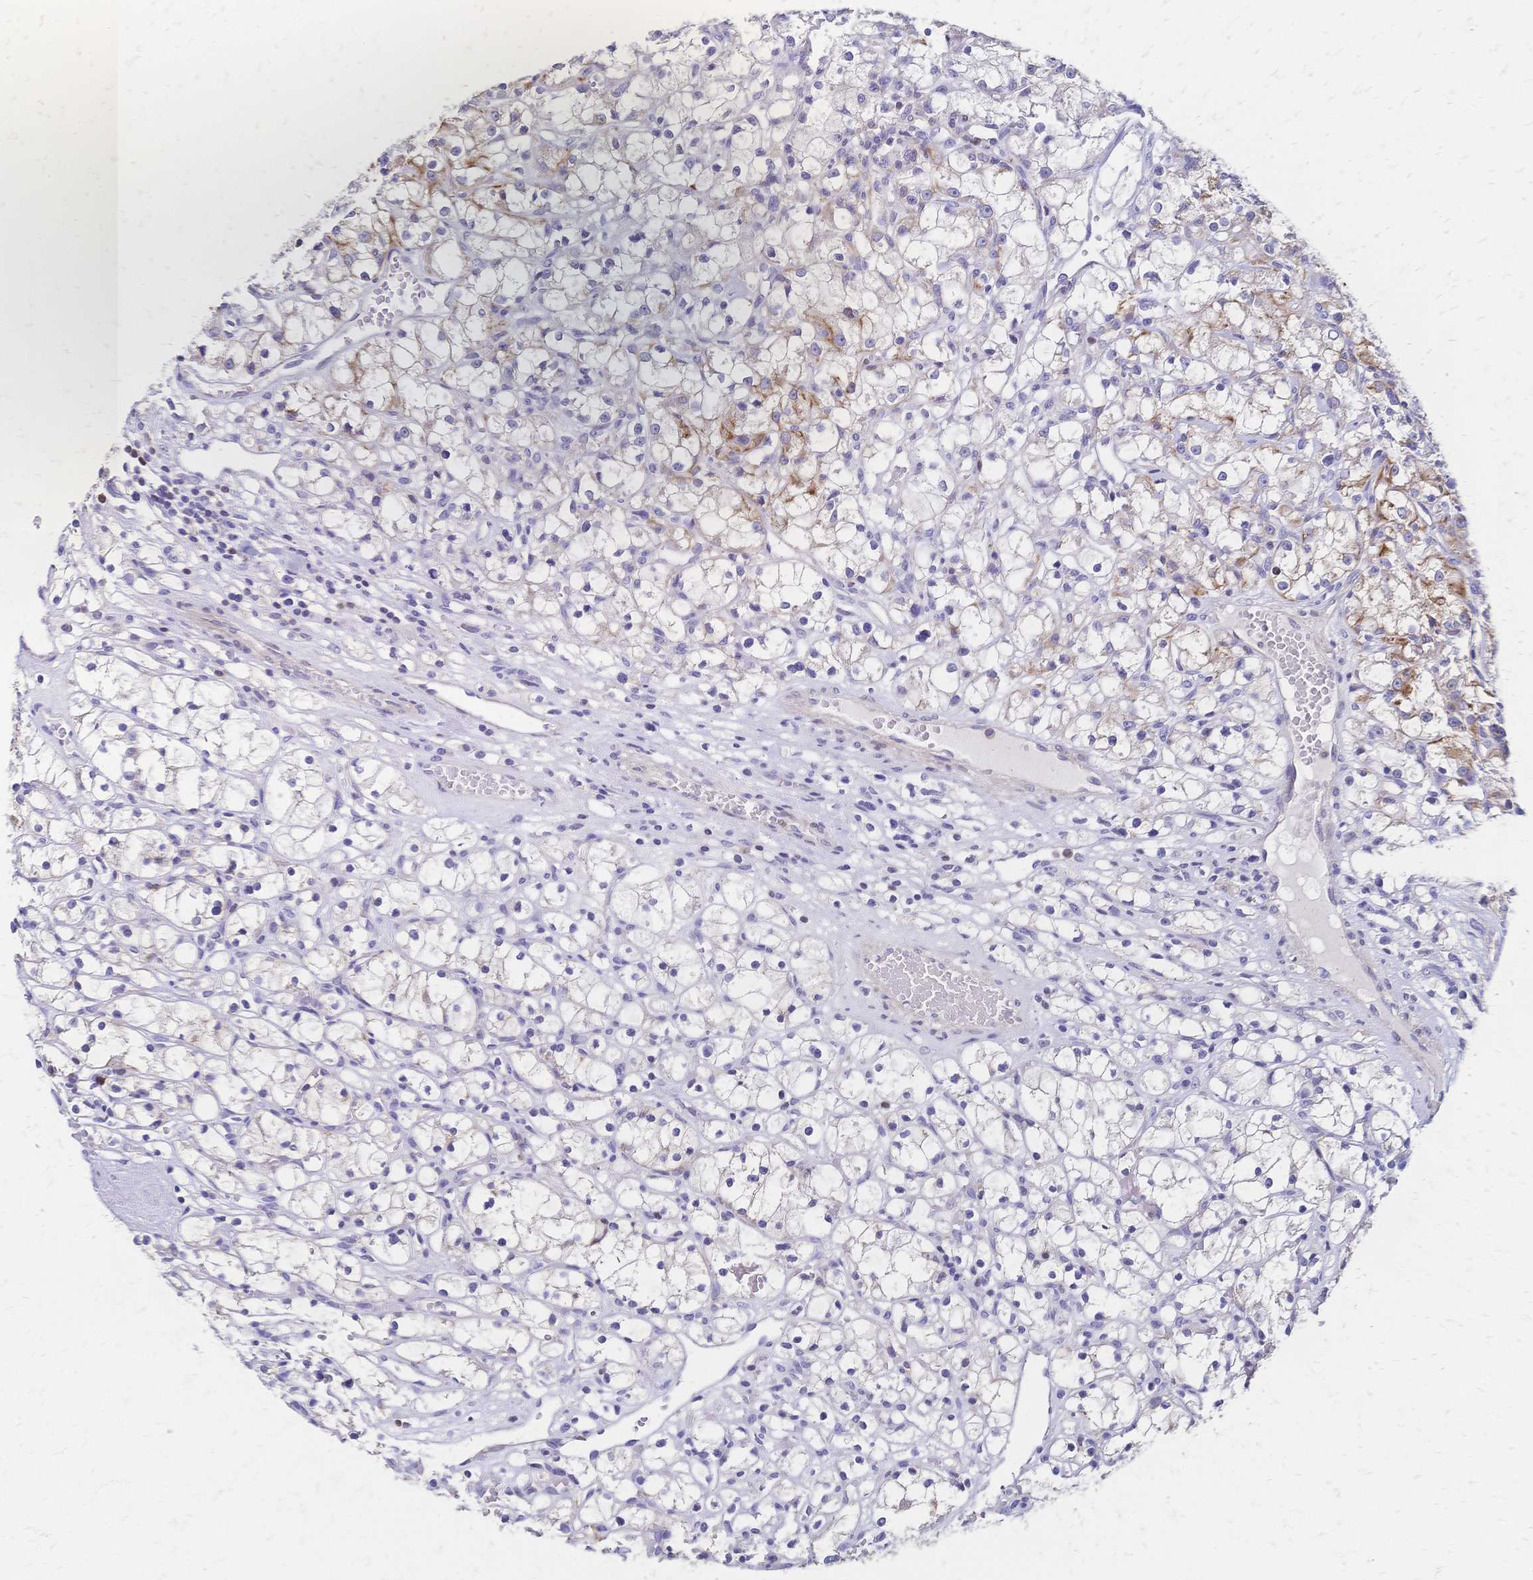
{"staining": {"intensity": "moderate", "quantity": "<25%", "location": "cytoplasmic/membranous"}, "tissue": "renal cancer", "cell_type": "Tumor cells", "image_type": "cancer", "snomed": [{"axis": "morphology", "description": "Adenocarcinoma, NOS"}, {"axis": "topography", "description": "Kidney"}], "caption": "High-magnification brightfield microscopy of renal cancer (adenocarcinoma) stained with DAB (brown) and counterstained with hematoxylin (blue). tumor cells exhibit moderate cytoplasmic/membranous expression is seen in approximately<25% of cells. The staining was performed using DAB to visualize the protein expression in brown, while the nuclei were stained in blue with hematoxylin (Magnification: 20x).", "gene": "DTNB", "patient": {"sex": "female", "age": 59}}